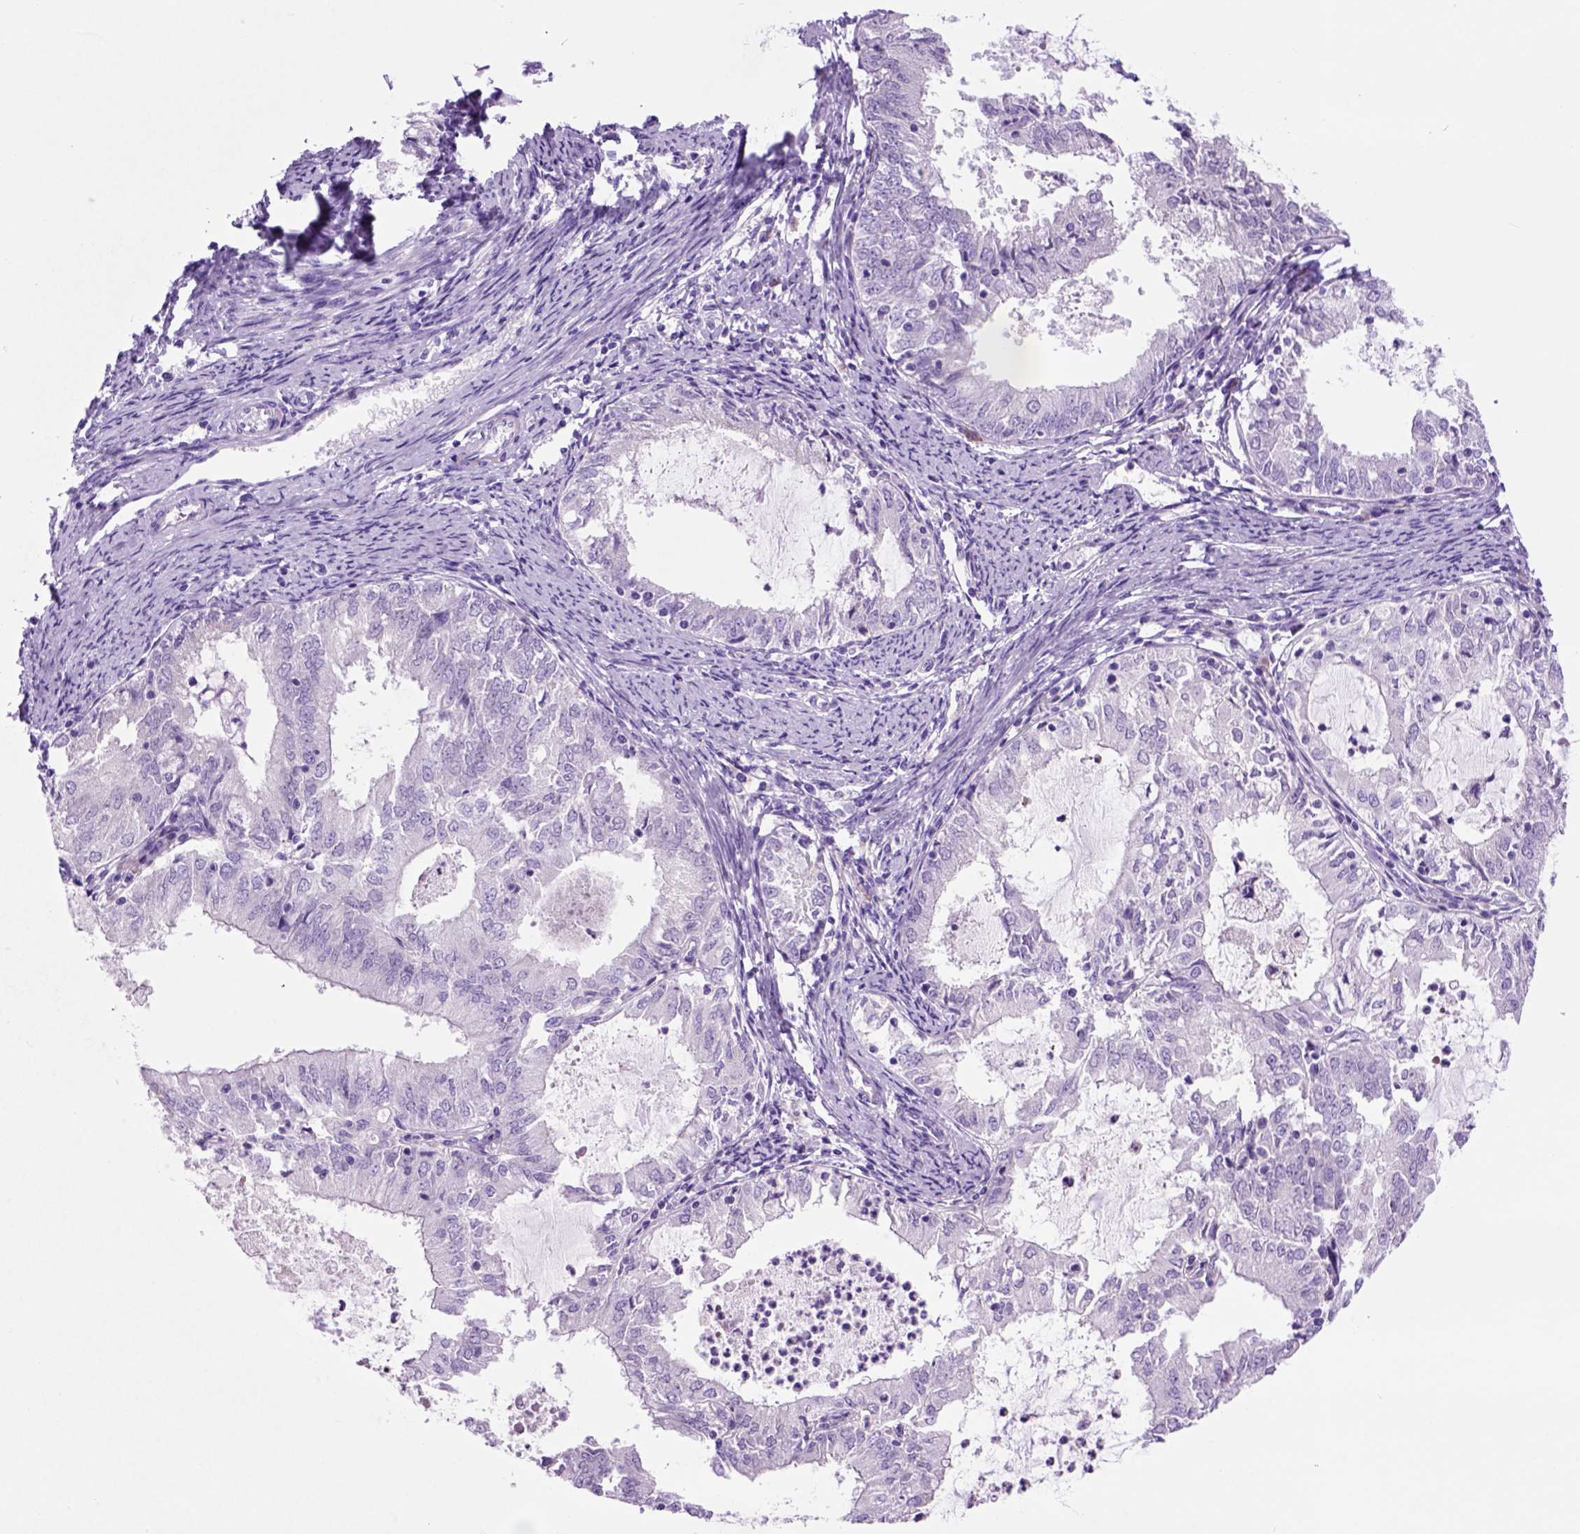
{"staining": {"intensity": "negative", "quantity": "none", "location": "none"}, "tissue": "endometrial cancer", "cell_type": "Tumor cells", "image_type": "cancer", "snomed": [{"axis": "morphology", "description": "Adenocarcinoma, NOS"}, {"axis": "topography", "description": "Endometrium"}], "caption": "Immunohistochemistry photomicrograph of neoplastic tissue: human endometrial cancer (adenocarcinoma) stained with DAB (3,3'-diaminobenzidine) exhibits no significant protein staining in tumor cells.", "gene": "HHIPL2", "patient": {"sex": "female", "age": 57}}